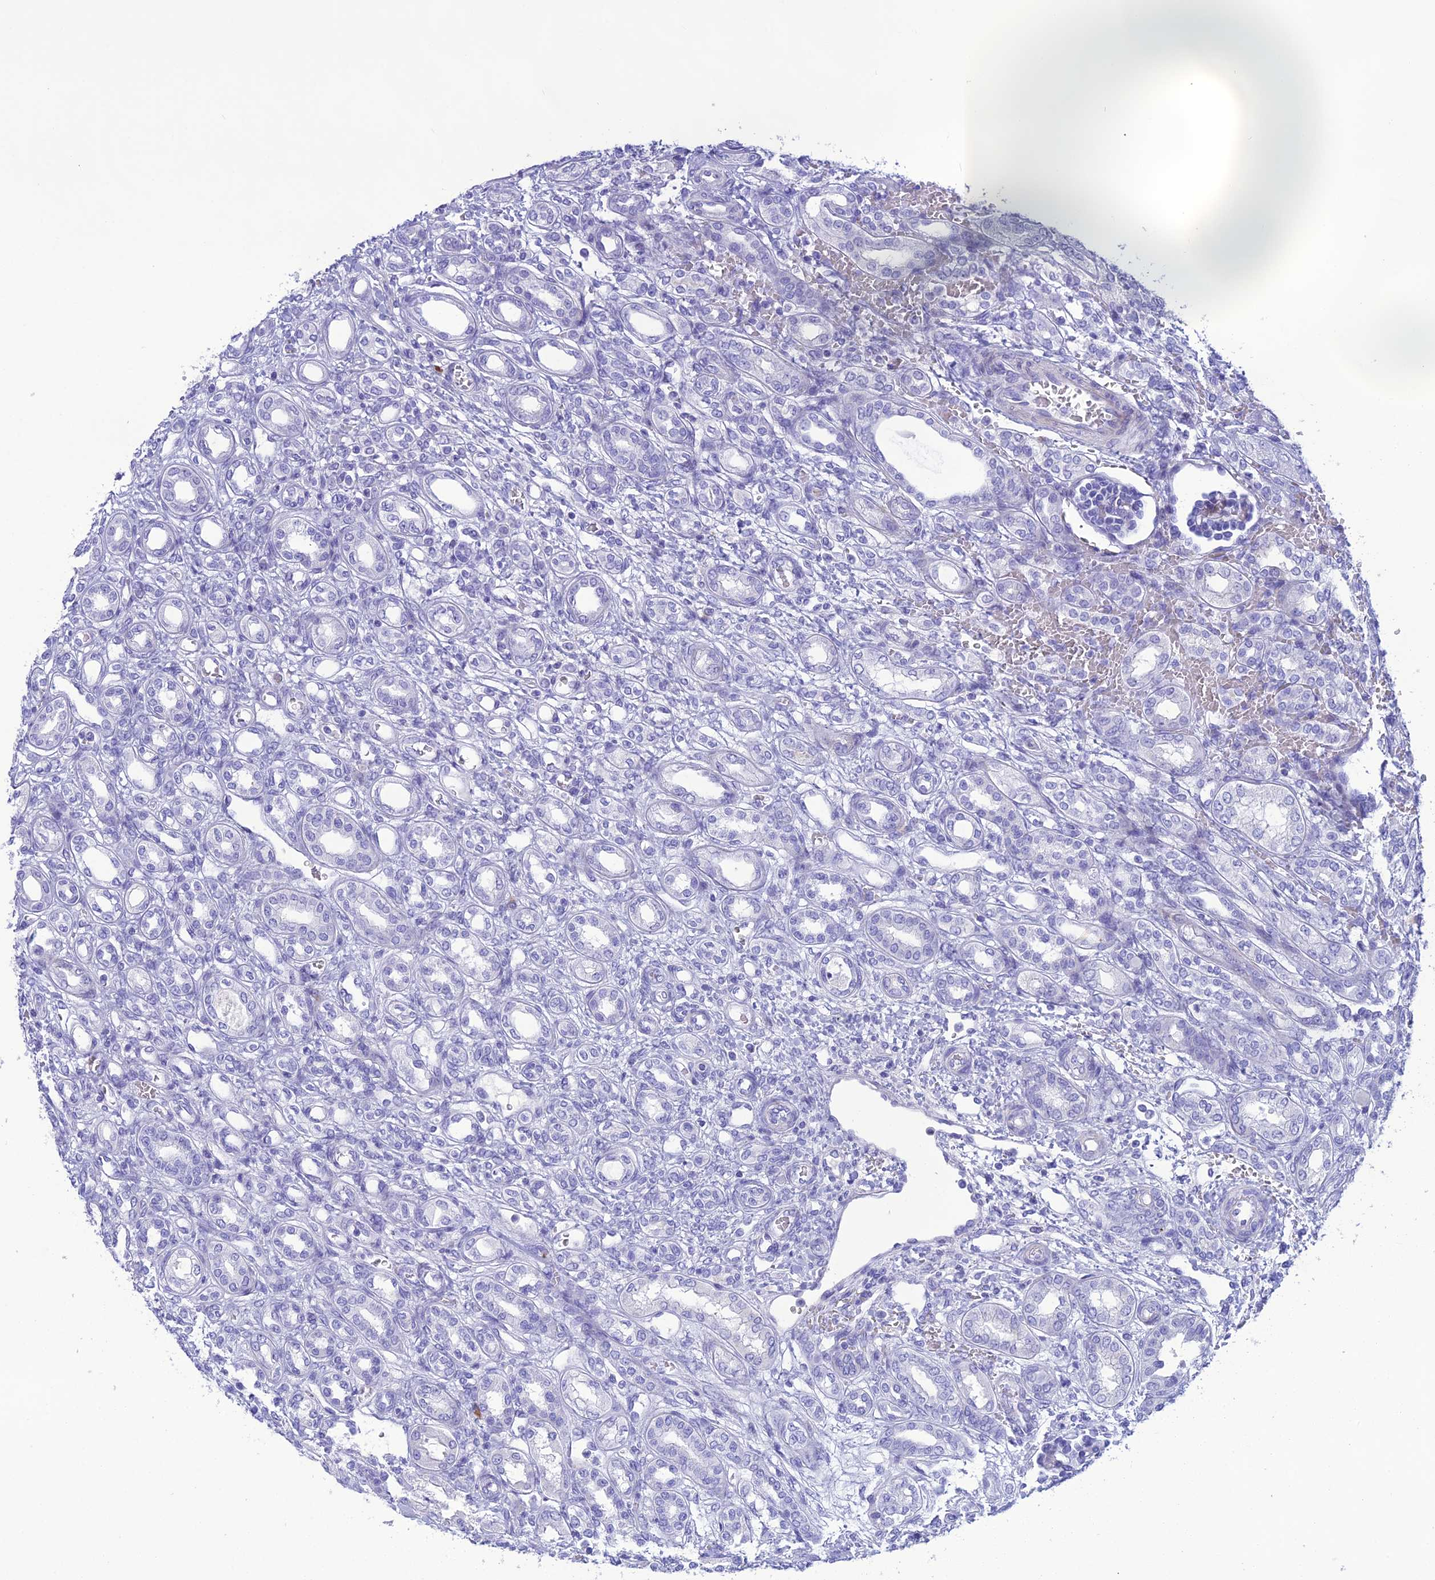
{"staining": {"intensity": "negative", "quantity": "none", "location": "none"}, "tissue": "kidney", "cell_type": "Cells in glomeruli", "image_type": "normal", "snomed": [{"axis": "morphology", "description": "Normal tissue, NOS"}, {"axis": "morphology", "description": "Neoplasm, malignant, NOS"}, {"axis": "topography", "description": "Kidney"}], "caption": "This is a image of IHC staining of normal kidney, which shows no staining in cells in glomeruli.", "gene": "OR56B1", "patient": {"sex": "female", "age": 1}}